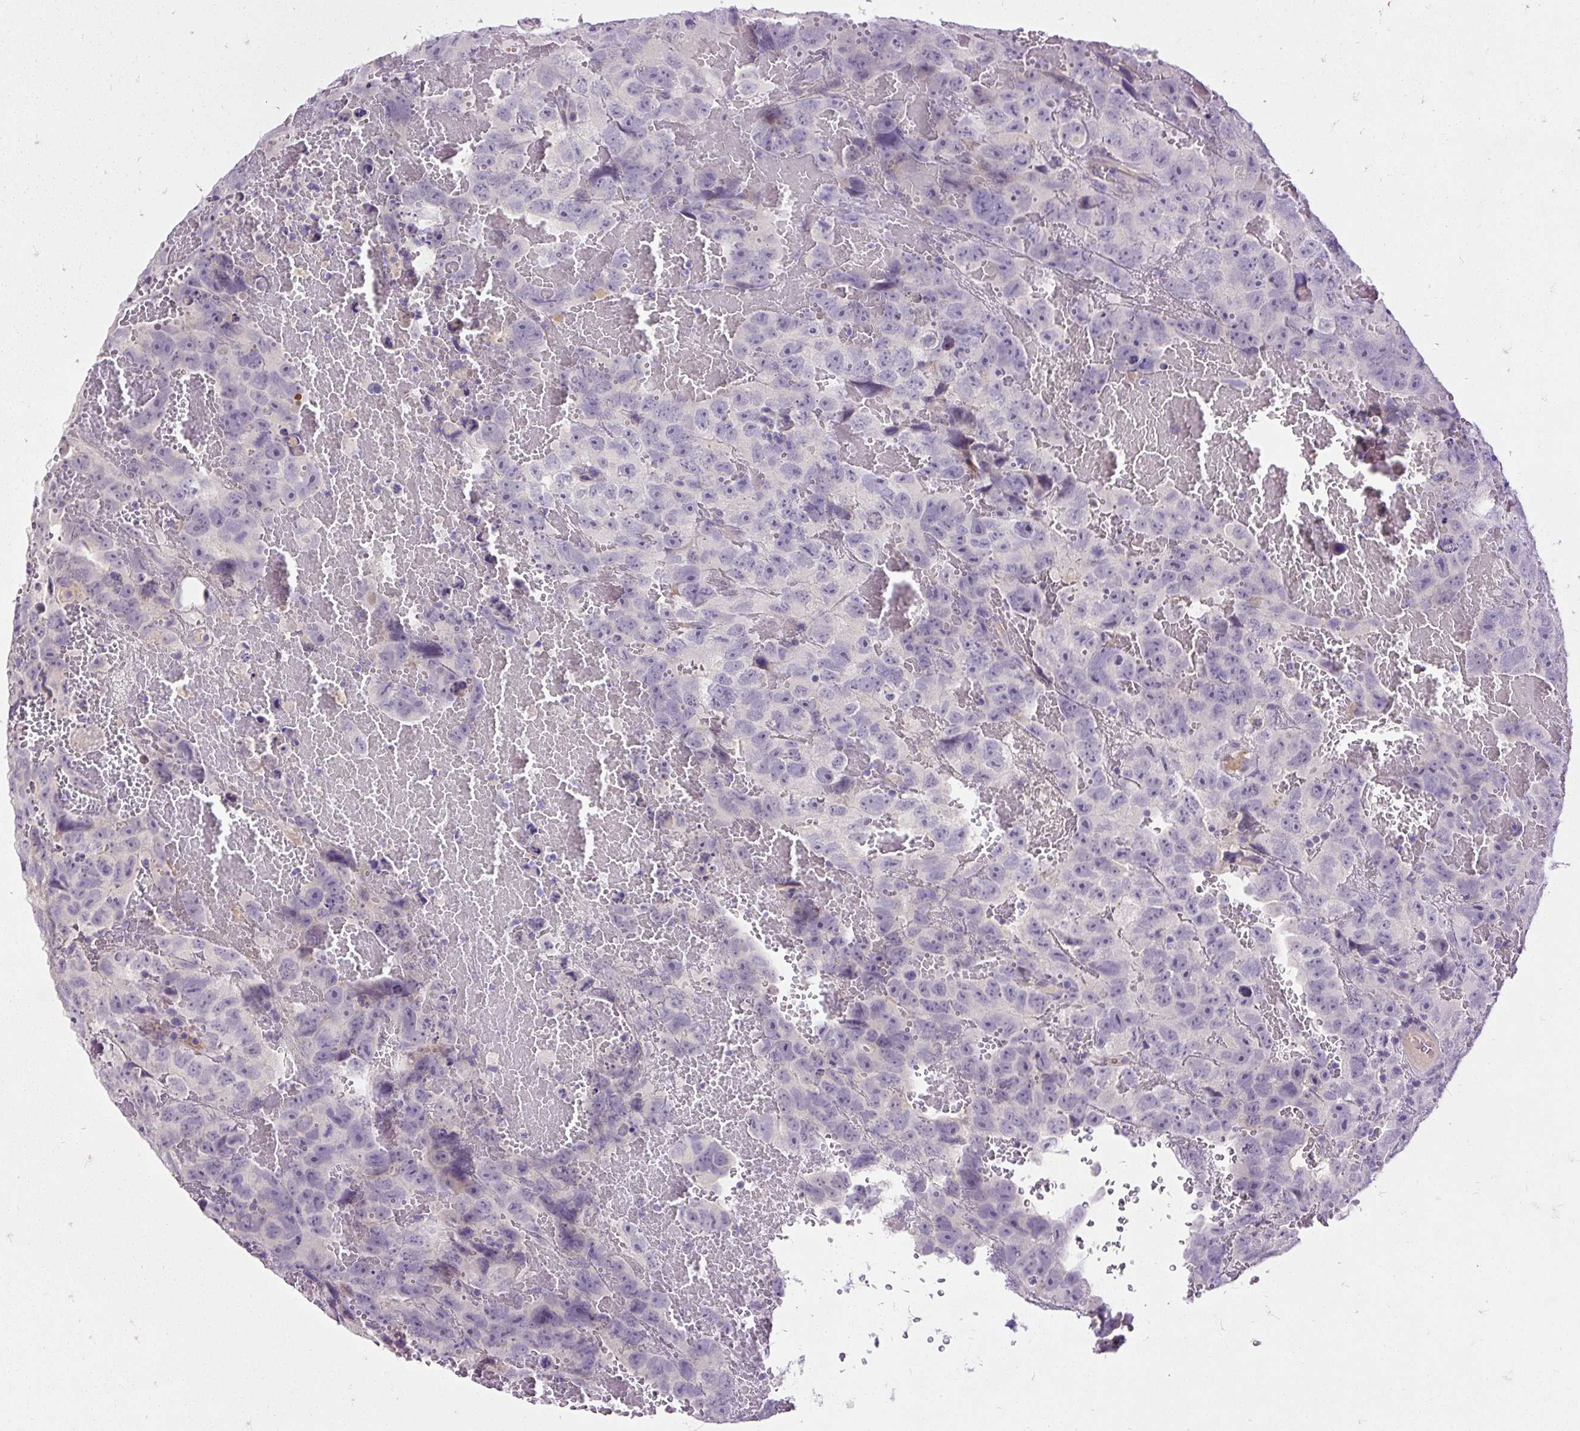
{"staining": {"intensity": "negative", "quantity": "none", "location": "none"}, "tissue": "testis cancer", "cell_type": "Tumor cells", "image_type": "cancer", "snomed": [{"axis": "morphology", "description": "Carcinoma, Embryonal, NOS"}, {"axis": "topography", "description": "Testis"}], "caption": "High magnification brightfield microscopy of embryonal carcinoma (testis) stained with DAB (3,3'-diaminobenzidine) (brown) and counterstained with hematoxylin (blue): tumor cells show no significant positivity.", "gene": "KRTAP20-3", "patient": {"sex": "male", "age": 45}}